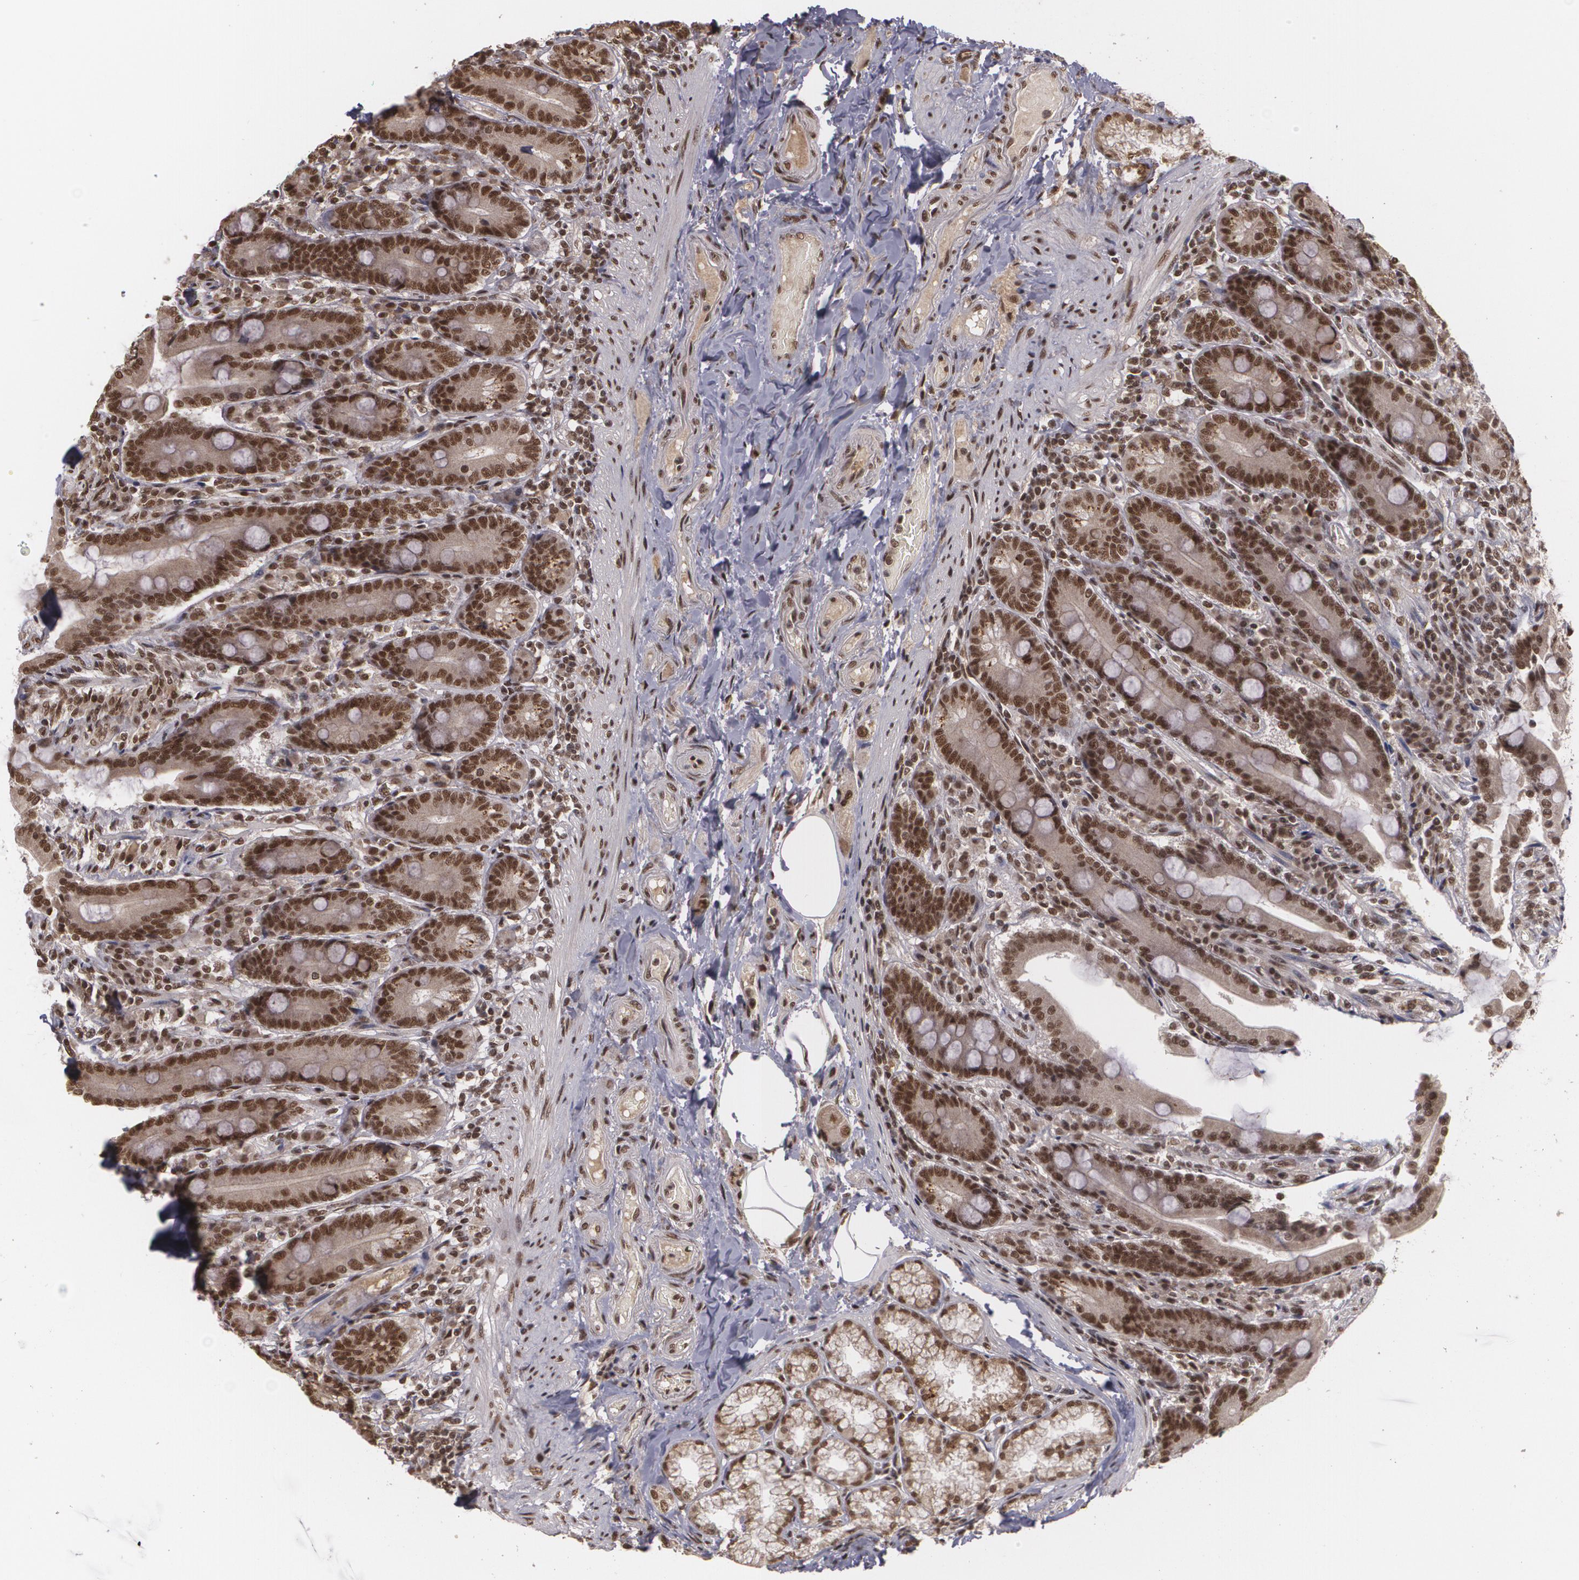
{"staining": {"intensity": "strong", "quantity": ">75%", "location": "nuclear"}, "tissue": "duodenum", "cell_type": "Glandular cells", "image_type": "normal", "snomed": [{"axis": "morphology", "description": "Normal tissue, NOS"}, {"axis": "topography", "description": "Duodenum"}], "caption": "Immunohistochemical staining of benign duodenum reveals high levels of strong nuclear staining in about >75% of glandular cells.", "gene": "RXRB", "patient": {"sex": "female", "age": 64}}